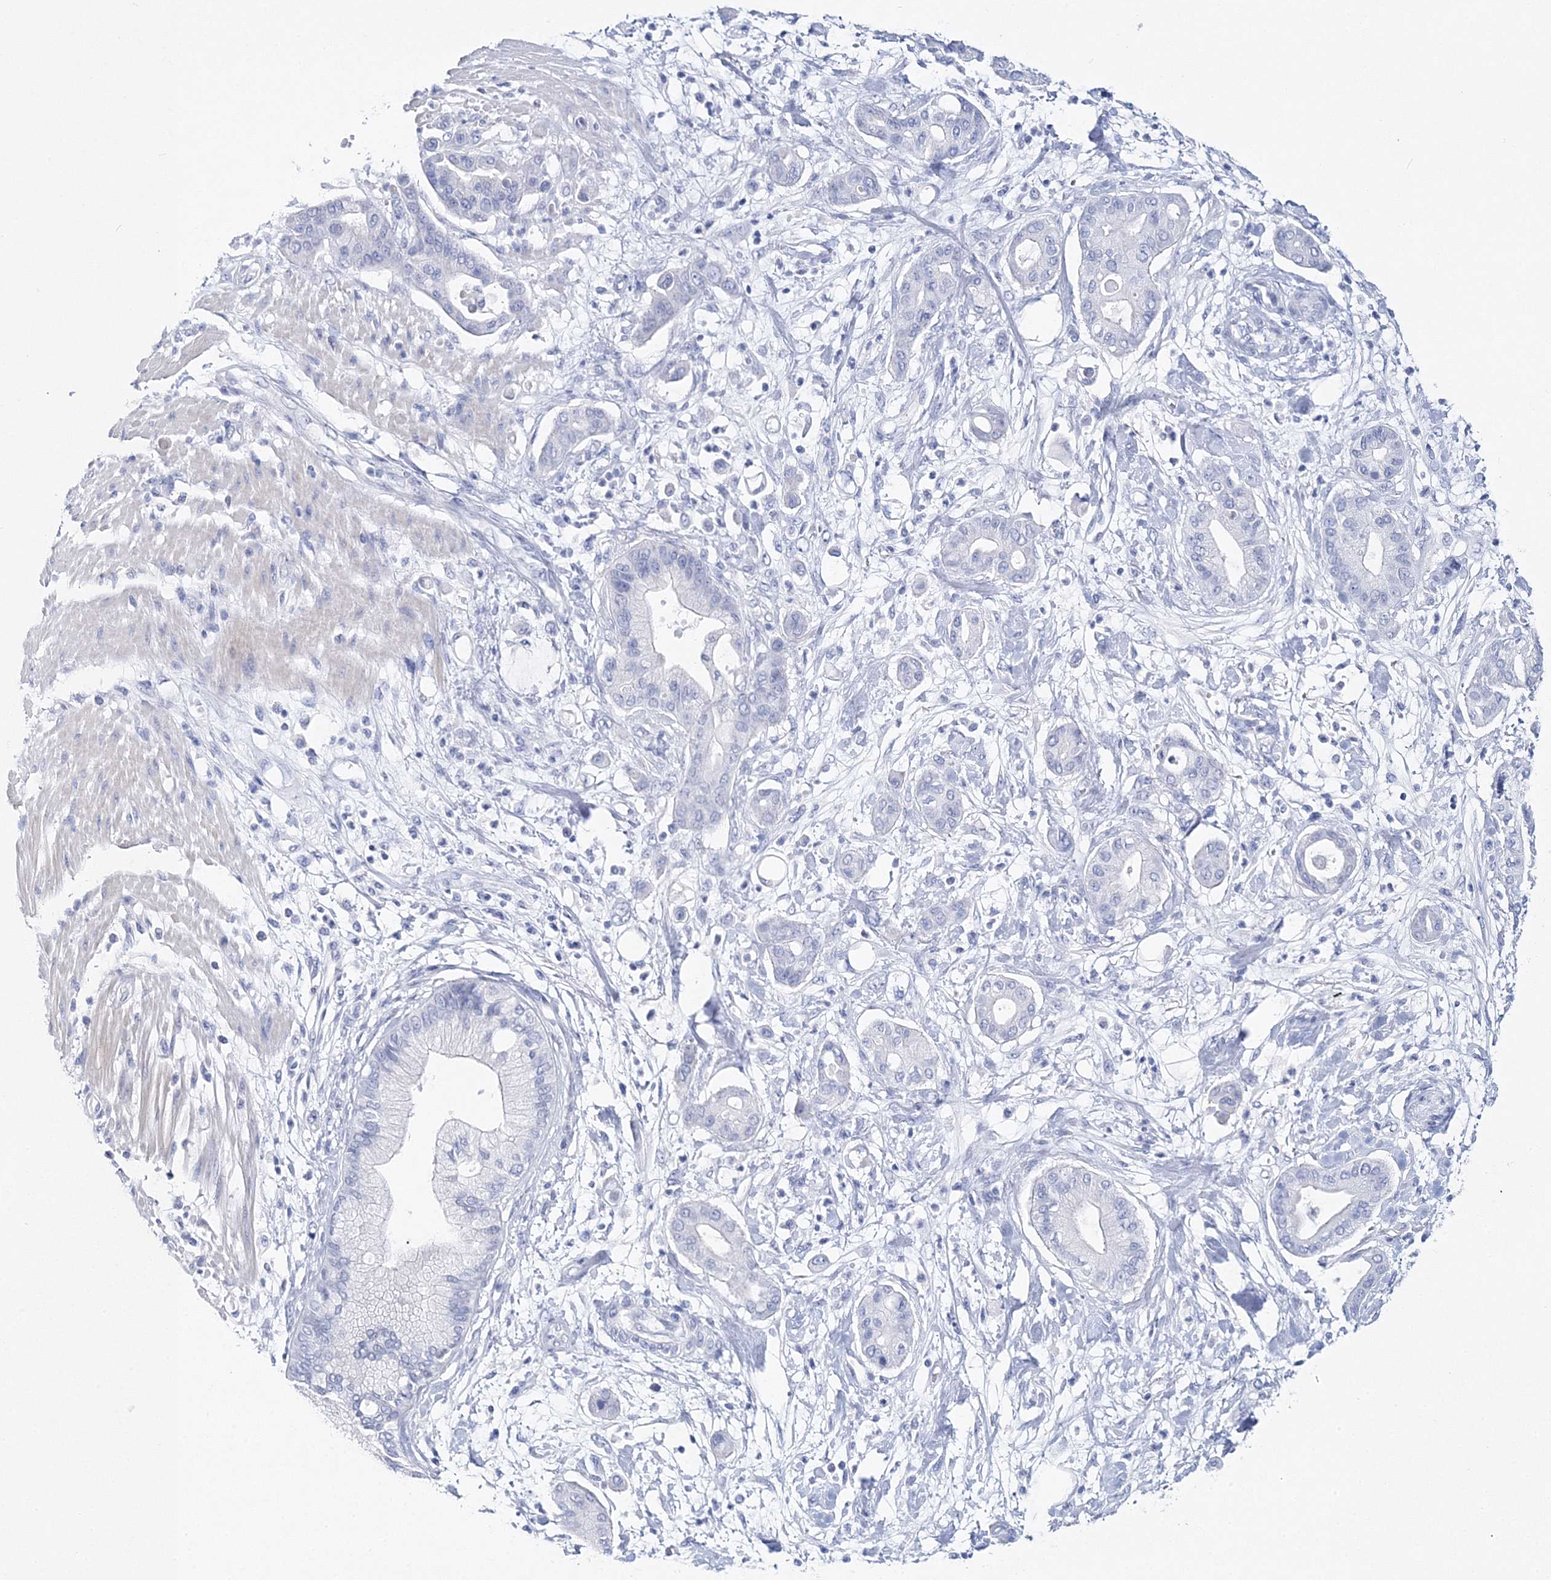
{"staining": {"intensity": "negative", "quantity": "none", "location": "none"}, "tissue": "pancreatic cancer", "cell_type": "Tumor cells", "image_type": "cancer", "snomed": [{"axis": "morphology", "description": "Adenocarcinoma, NOS"}, {"axis": "morphology", "description": "Adenocarcinoma, metastatic, NOS"}, {"axis": "topography", "description": "Lymph node"}, {"axis": "topography", "description": "Pancreas"}, {"axis": "topography", "description": "Duodenum"}], "caption": "Immunohistochemistry (IHC) of human pancreatic metastatic adenocarcinoma displays no expression in tumor cells. (IHC, brightfield microscopy, high magnification).", "gene": "MYOZ2", "patient": {"sex": "female", "age": 64}}